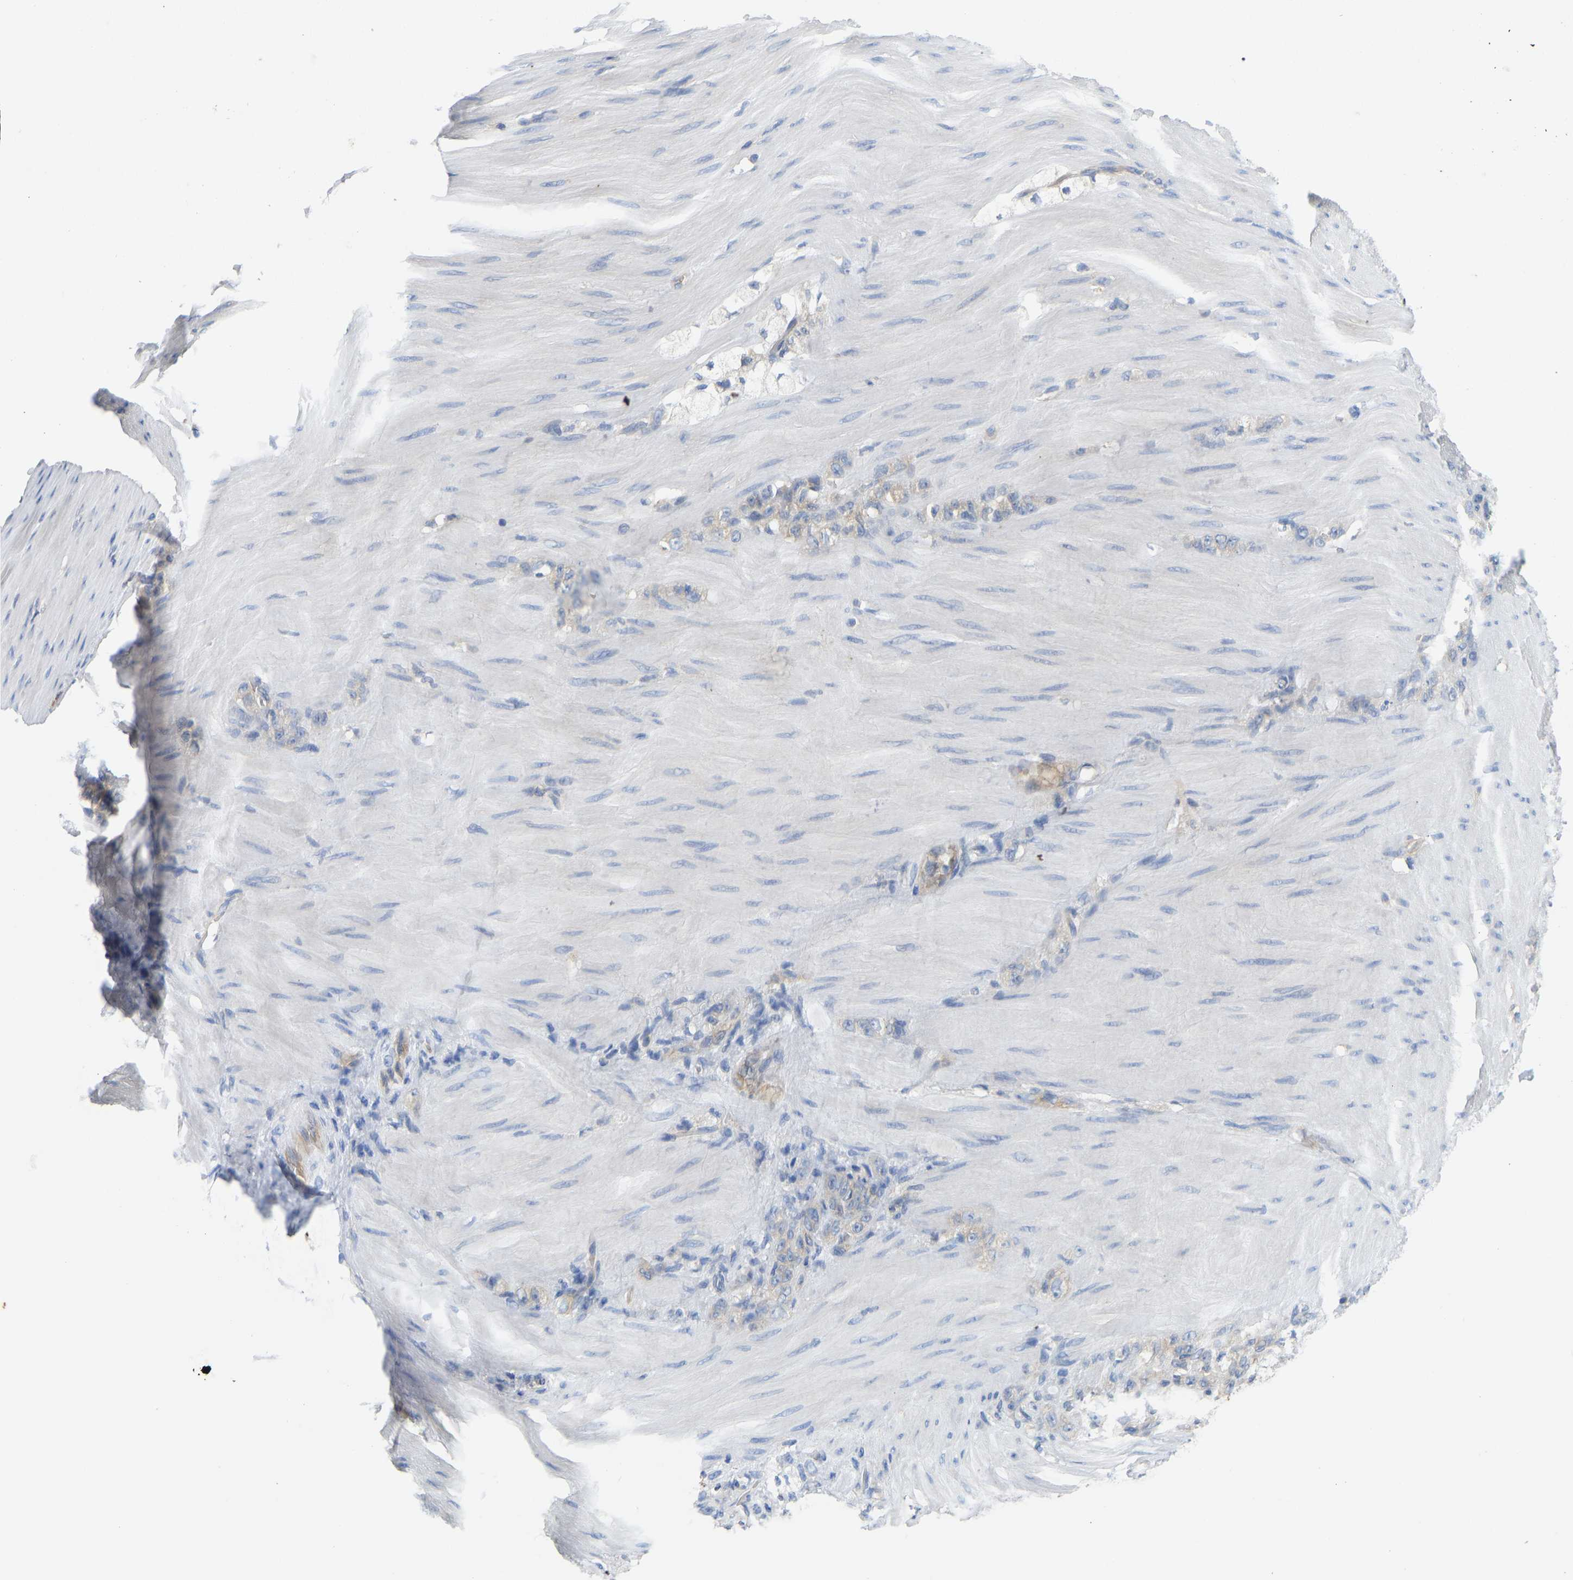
{"staining": {"intensity": "weak", "quantity": "25%-75%", "location": "cytoplasmic/membranous"}, "tissue": "stomach cancer", "cell_type": "Tumor cells", "image_type": "cancer", "snomed": [{"axis": "morphology", "description": "Normal tissue, NOS"}, {"axis": "morphology", "description": "Adenocarcinoma, NOS"}, {"axis": "topography", "description": "Stomach"}], "caption": "Protein analysis of stomach adenocarcinoma tissue shows weak cytoplasmic/membranous staining in about 25%-75% of tumor cells. The protein is stained brown, and the nuclei are stained in blue (DAB (3,3'-diaminobenzidine) IHC with brightfield microscopy, high magnification).", "gene": "PPP3CA", "patient": {"sex": "male", "age": 82}}